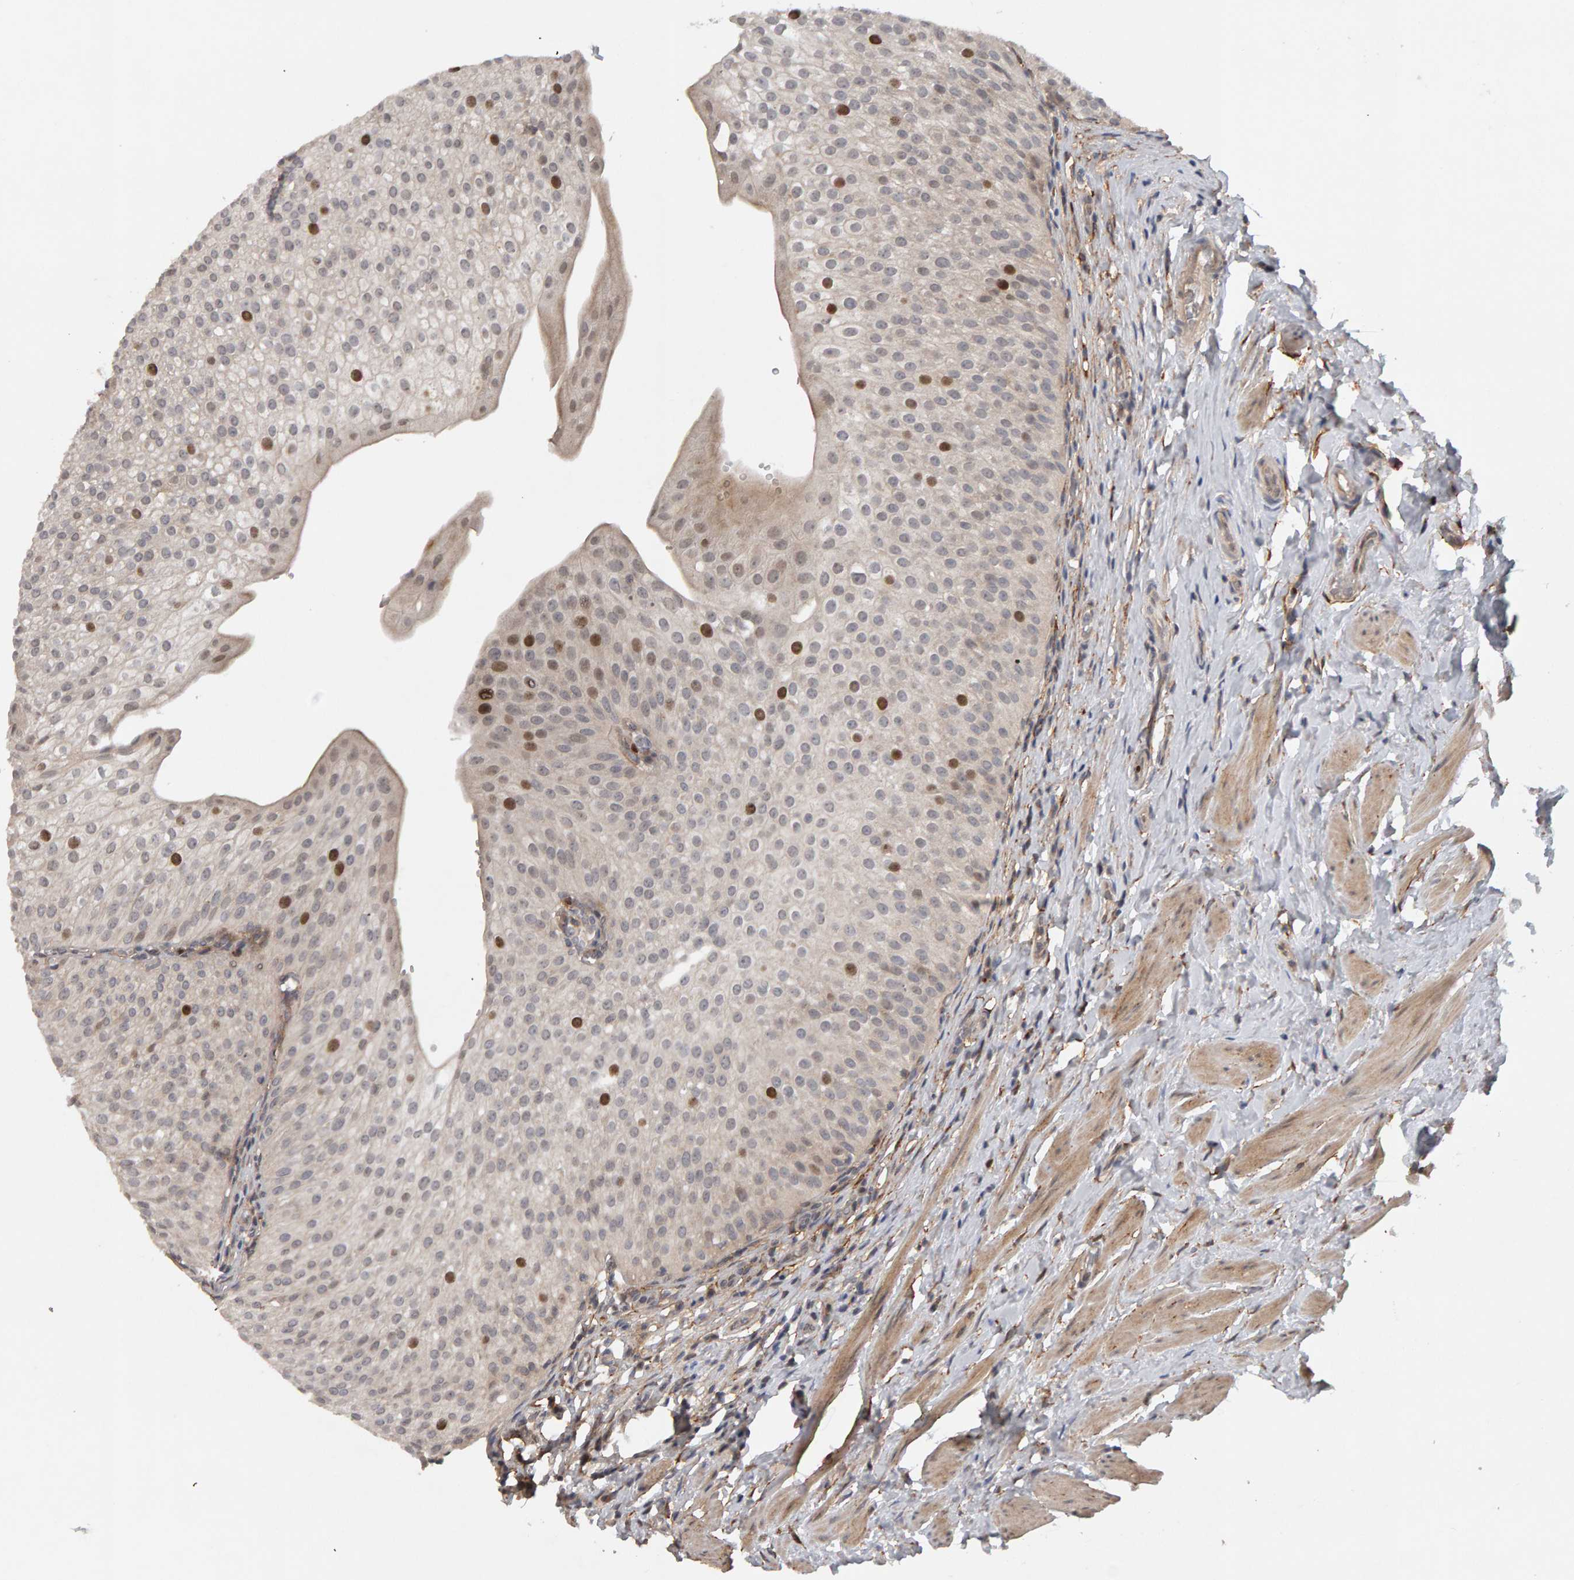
{"staining": {"intensity": "strong", "quantity": "<25%", "location": "nuclear"}, "tissue": "urothelial cancer", "cell_type": "Tumor cells", "image_type": "cancer", "snomed": [{"axis": "morphology", "description": "Normal tissue, NOS"}, {"axis": "morphology", "description": "Urothelial carcinoma, Low grade"}, {"axis": "topography", "description": "Smooth muscle"}, {"axis": "topography", "description": "Urinary bladder"}], "caption": "Human urothelial carcinoma (low-grade) stained with a protein marker shows strong staining in tumor cells.", "gene": "CDCA5", "patient": {"sex": "male", "age": 60}}